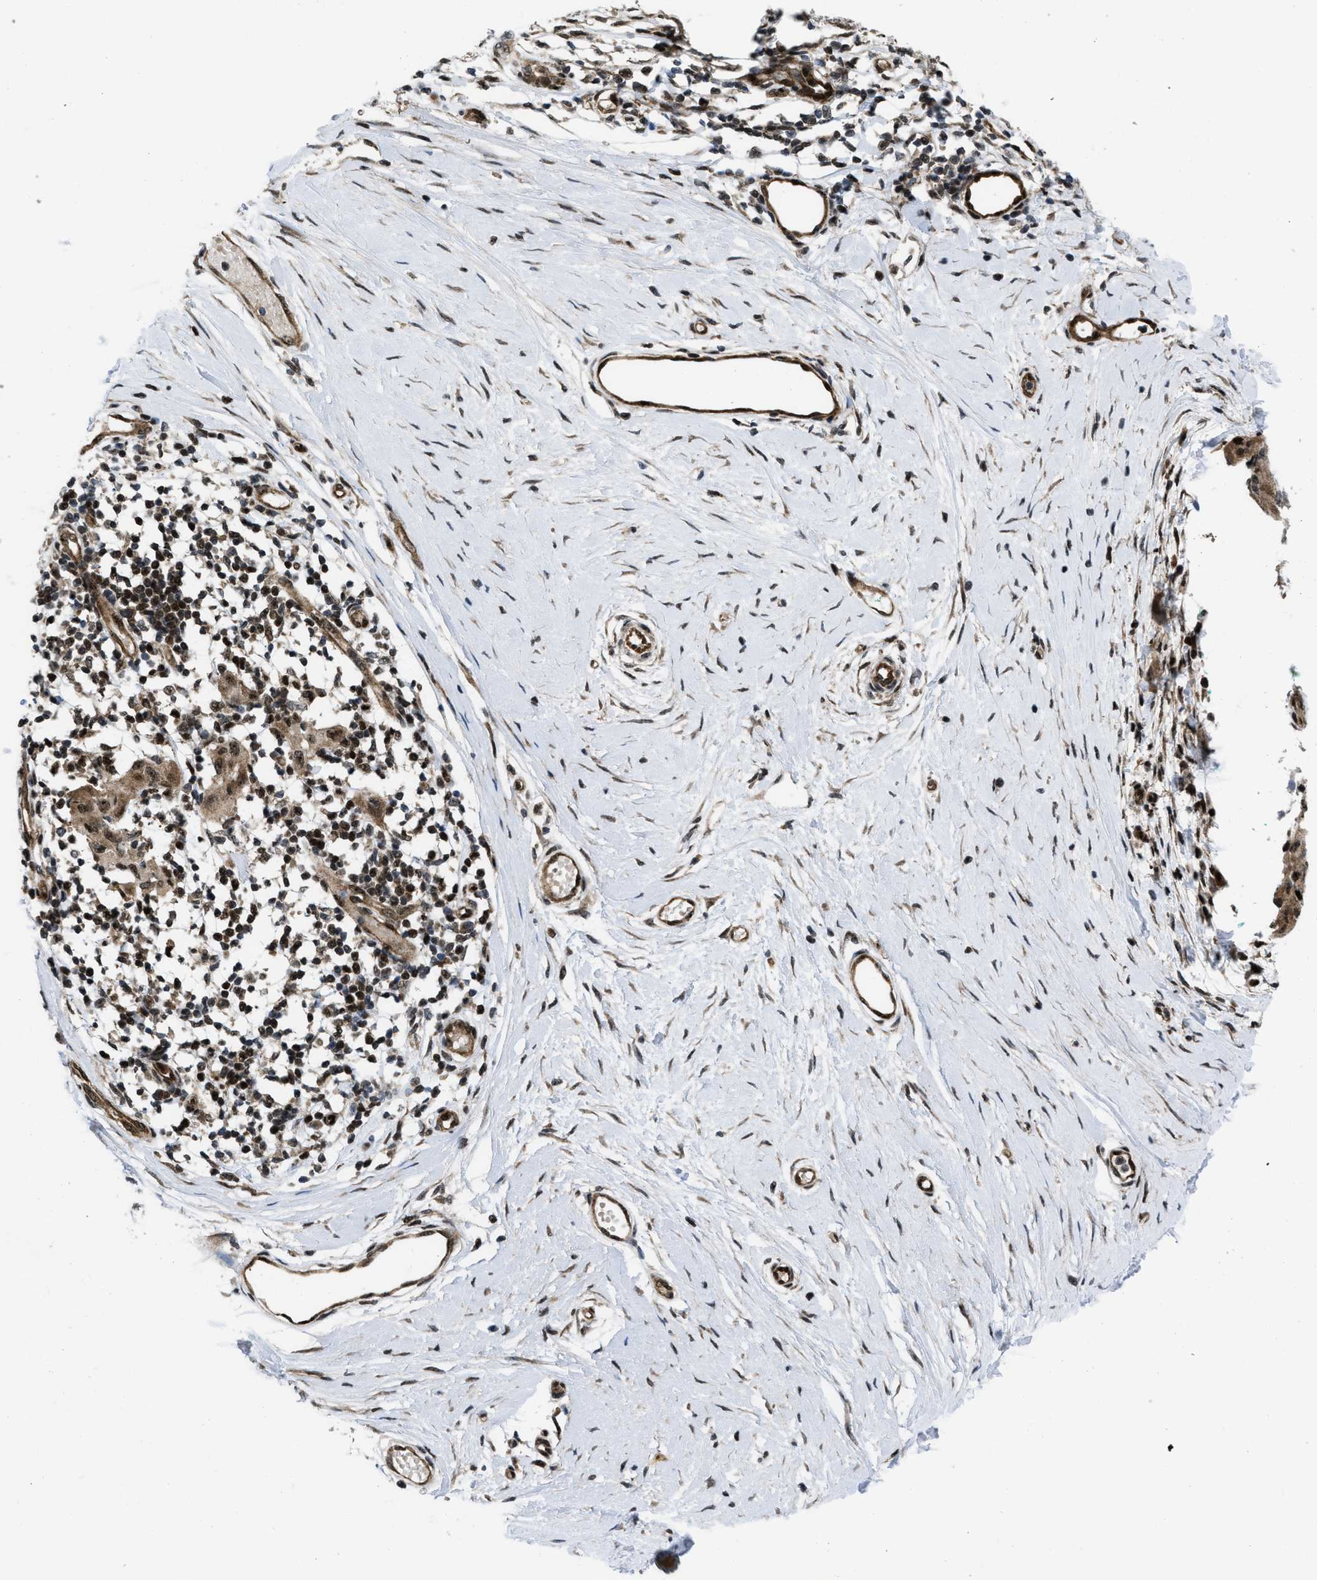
{"staining": {"intensity": "moderate", "quantity": ">75%", "location": "cytoplasmic/membranous,nuclear"}, "tissue": "melanoma", "cell_type": "Tumor cells", "image_type": "cancer", "snomed": [{"axis": "morphology", "description": "Normal tissue, NOS"}, {"axis": "morphology", "description": "Malignant melanoma, NOS"}, {"axis": "topography", "description": "Skin"}], "caption": "Human malignant melanoma stained with a protein marker demonstrates moderate staining in tumor cells.", "gene": "PPP2CB", "patient": {"sex": "male", "age": 62}}